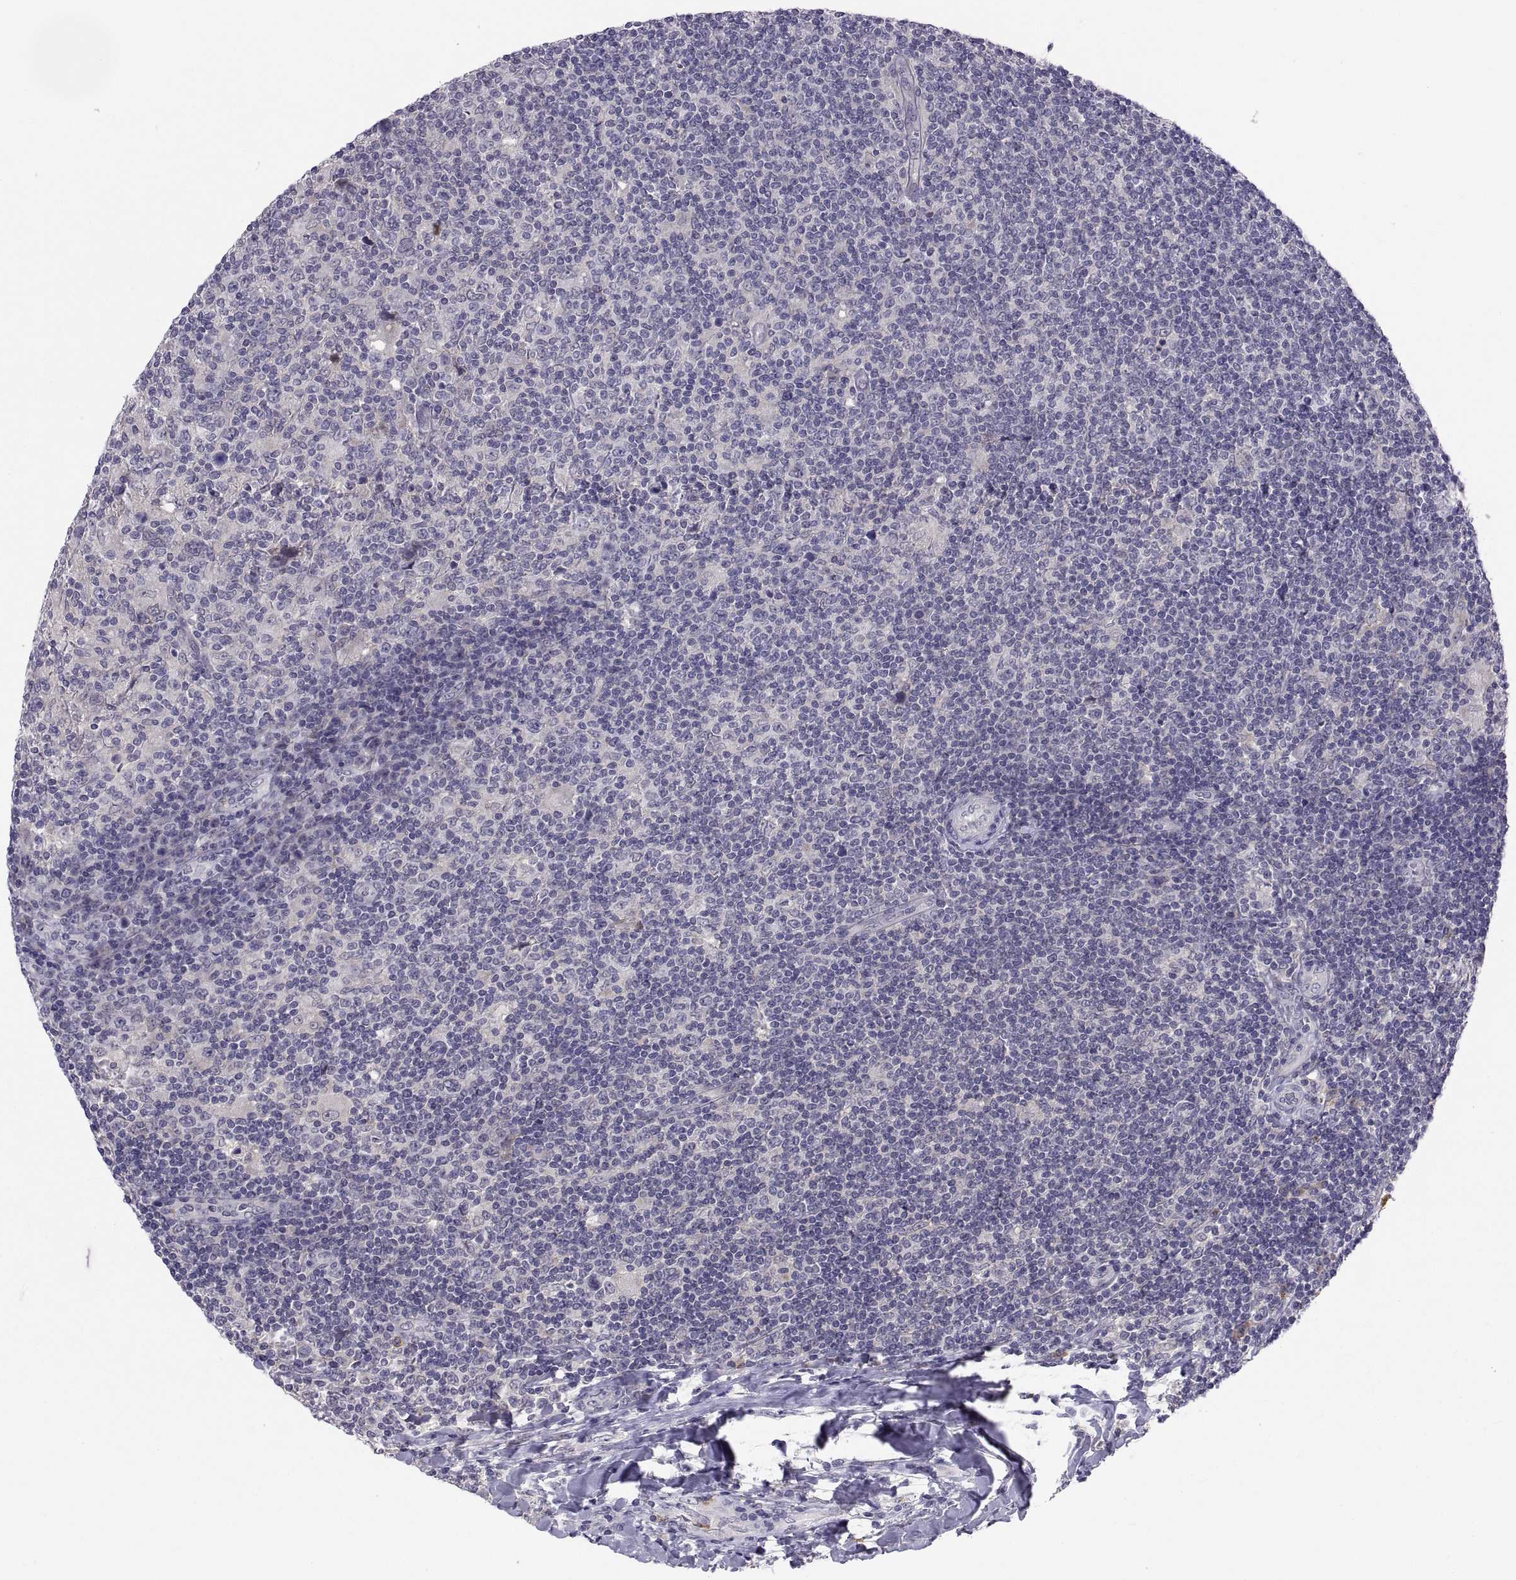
{"staining": {"intensity": "negative", "quantity": "none", "location": "none"}, "tissue": "lymphoma", "cell_type": "Tumor cells", "image_type": "cancer", "snomed": [{"axis": "morphology", "description": "Hodgkin's disease, NOS"}, {"axis": "topography", "description": "Lymph node"}], "caption": "Immunohistochemistry histopathology image of human lymphoma stained for a protein (brown), which shows no staining in tumor cells. (DAB immunohistochemistry with hematoxylin counter stain).", "gene": "PKP1", "patient": {"sex": "male", "age": 40}}